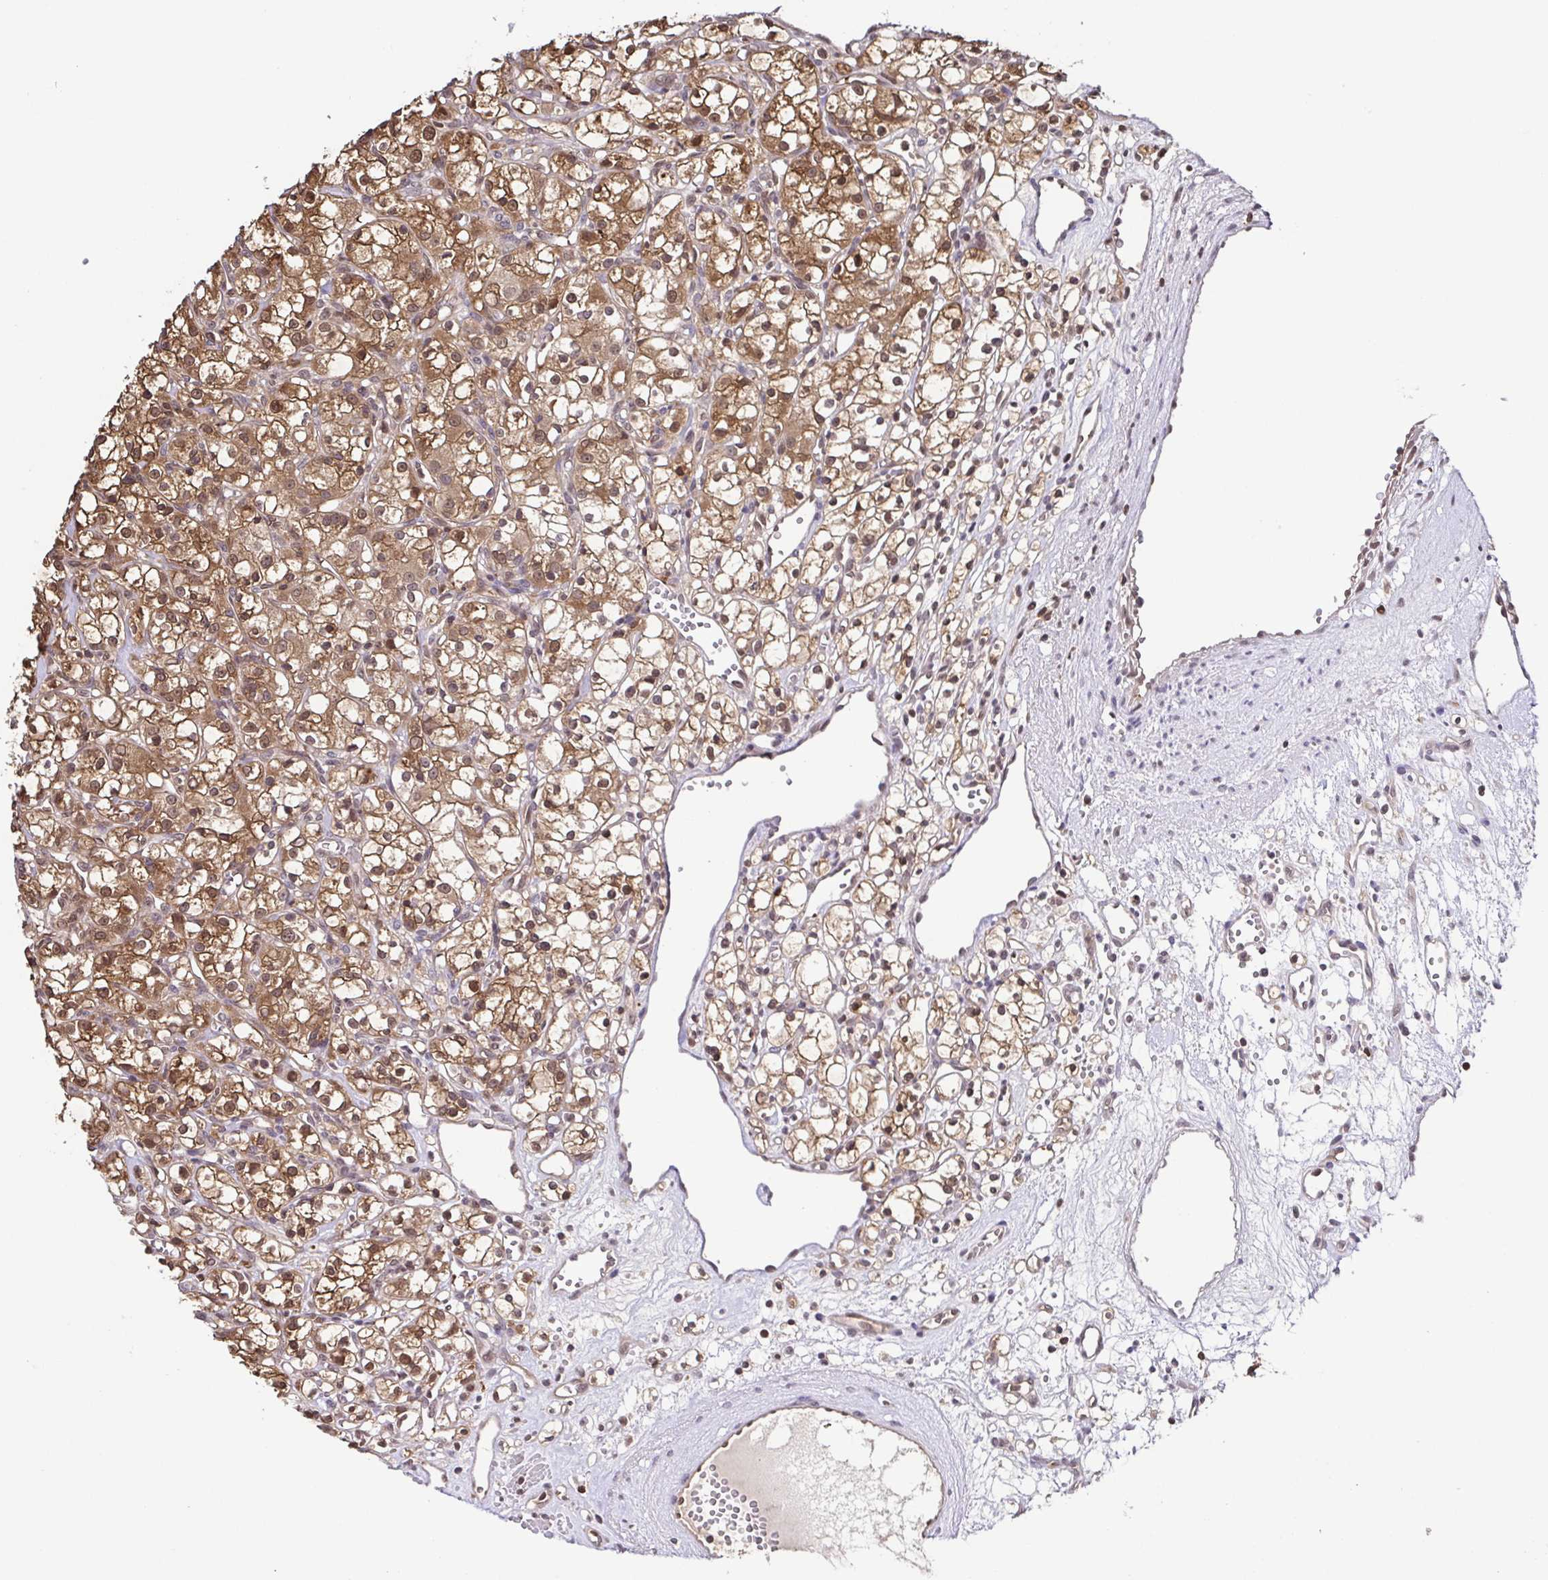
{"staining": {"intensity": "moderate", "quantity": ">75%", "location": "cytoplasmic/membranous,nuclear"}, "tissue": "renal cancer", "cell_type": "Tumor cells", "image_type": "cancer", "snomed": [{"axis": "morphology", "description": "Adenocarcinoma, NOS"}, {"axis": "topography", "description": "Kidney"}], "caption": "Immunohistochemistry (IHC) histopathology image of neoplastic tissue: renal cancer stained using immunohistochemistry (IHC) exhibits medium levels of moderate protein expression localized specifically in the cytoplasmic/membranous and nuclear of tumor cells, appearing as a cytoplasmic/membranous and nuclear brown color.", "gene": "PSMB9", "patient": {"sex": "female", "age": 59}}